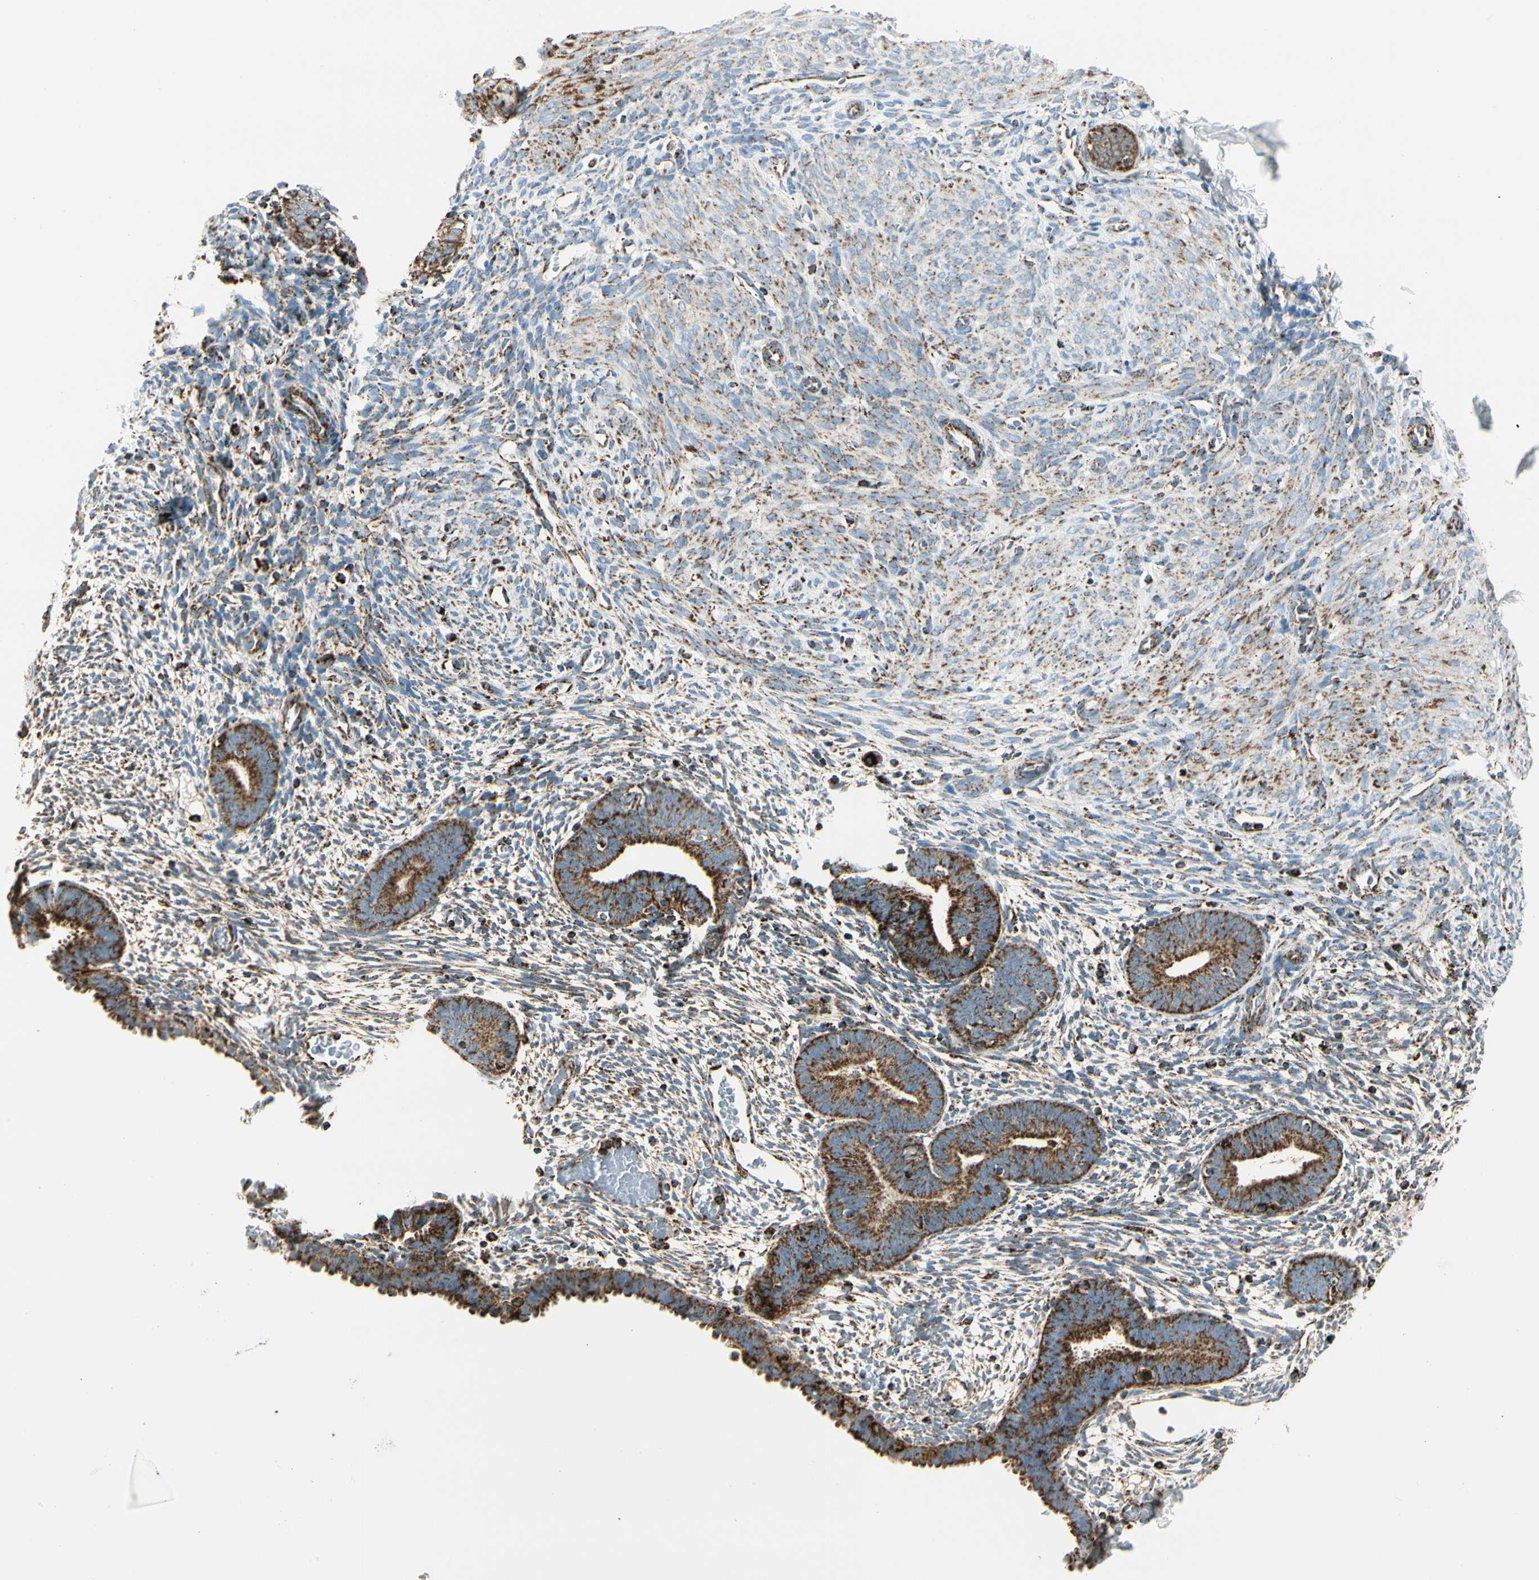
{"staining": {"intensity": "moderate", "quantity": ">75%", "location": "cytoplasmic/membranous"}, "tissue": "endometrium", "cell_type": "Cells in endometrial stroma", "image_type": "normal", "snomed": [{"axis": "morphology", "description": "Normal tissue, NOS"}, {"axis": "morphology", "description": "Atrophy, NOS"}, {"axis": "topography", "description": "Uterus"}, {"axis": "topography", "description": "Endometrium"}], "caption": "Brown immunohistochemical staining in unremarkable human endometrium reveals moderate cytoplasmic/membranous expression in about >75% of cells in endometrial stroma. The protein is shown in brown color, while the nuclei are stained blue.", "gene": "ME2", "patient": {"sex": "female", "age": 68}}